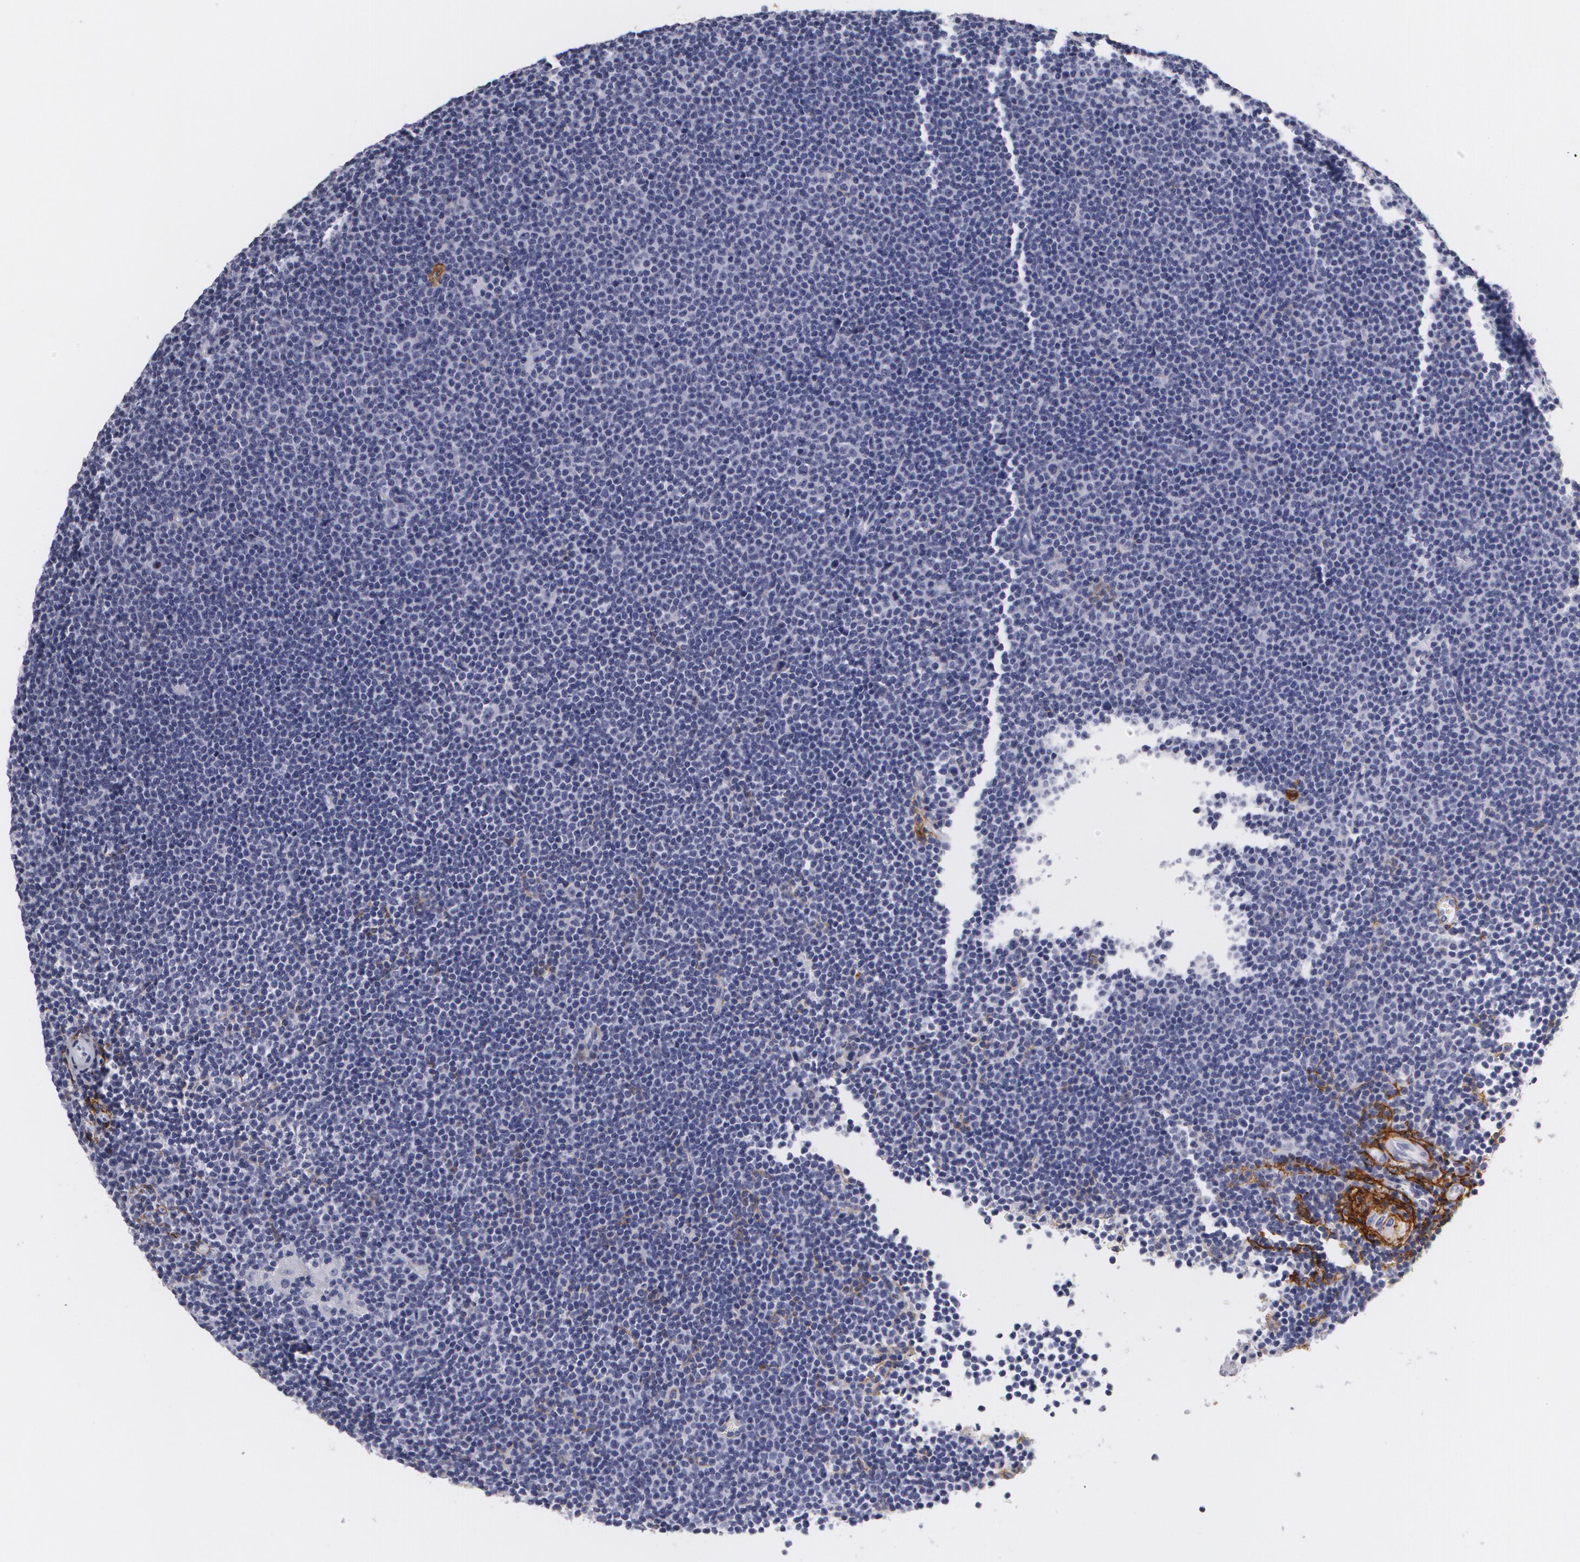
{"staining": {"intensity": "negative", "quantity": "none", "location": "none"}, "tissue": "lymphoma", "cell_type": "Tumor cells", "image_type": "cancer", "snomed": [{"axis": "morphology", "description": "Malignant lymphoma, non-Hodgkin's type, Low grade"}, {"axis": "topography", "description": "Lymph node"}], "caption": "Immunohistochemical staining of human low-grade malignant lymphoma, non-Hodgkin's type demonstrates no significant expression in tumor cells.", "gene": "NGFR", "patient": {"sex": "female", "age": 69}}